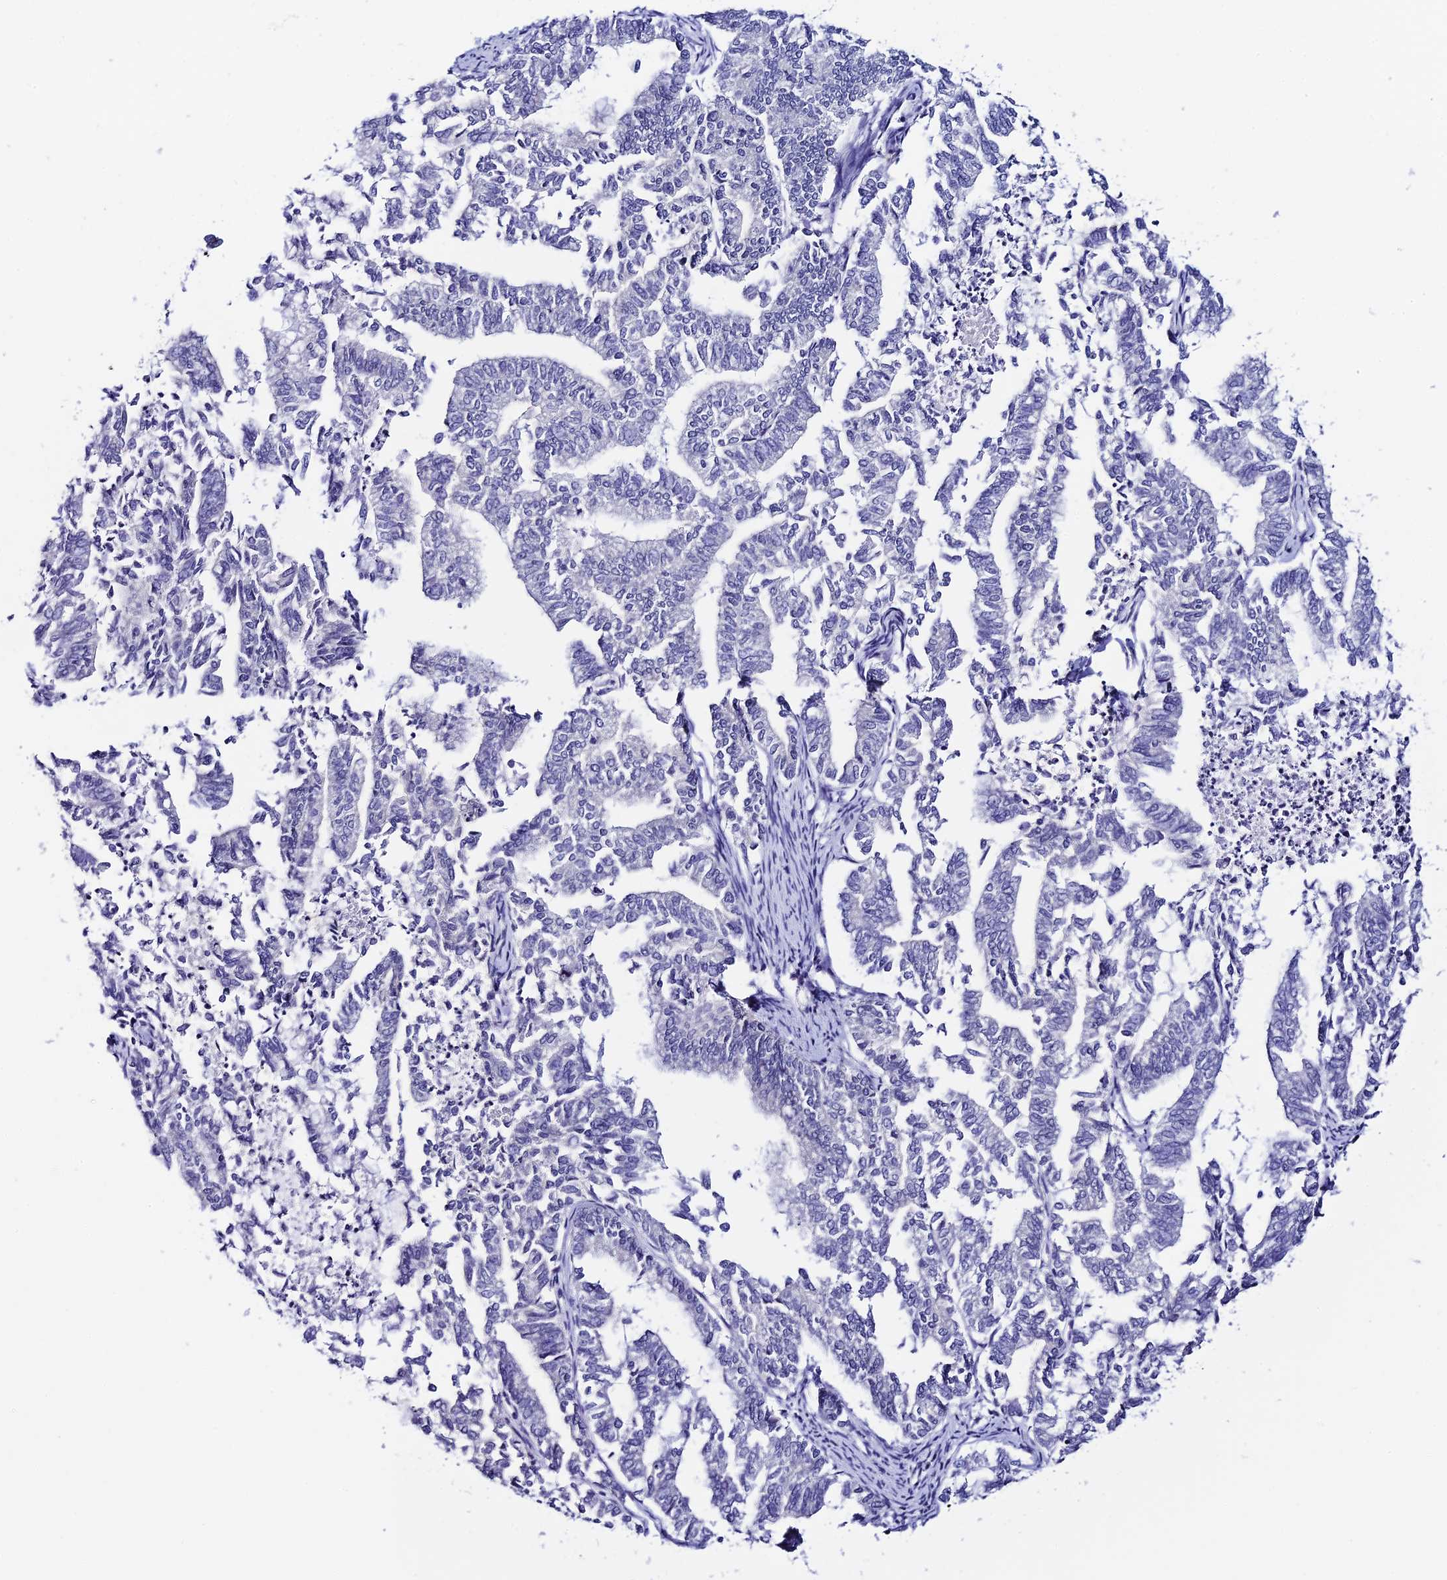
{"staining": {"intensity": "negative", "quantity": "none", "location": "none"}, "tissue": "endometrial cancer", "cell_type": "Tumor cells", "image_type": "cancer", "snomed": [{"axis": "morphology", "description": "Adenocarcinoma, NOS"}, {"axis": "topography", "description": "Endometrium"}], "caption": "The image exhibits no staining of tumor cells in adenocarcinoma (endometrial).", "gene": "RASGEF1B", "patient": {"sex": "female", "age": 79}}